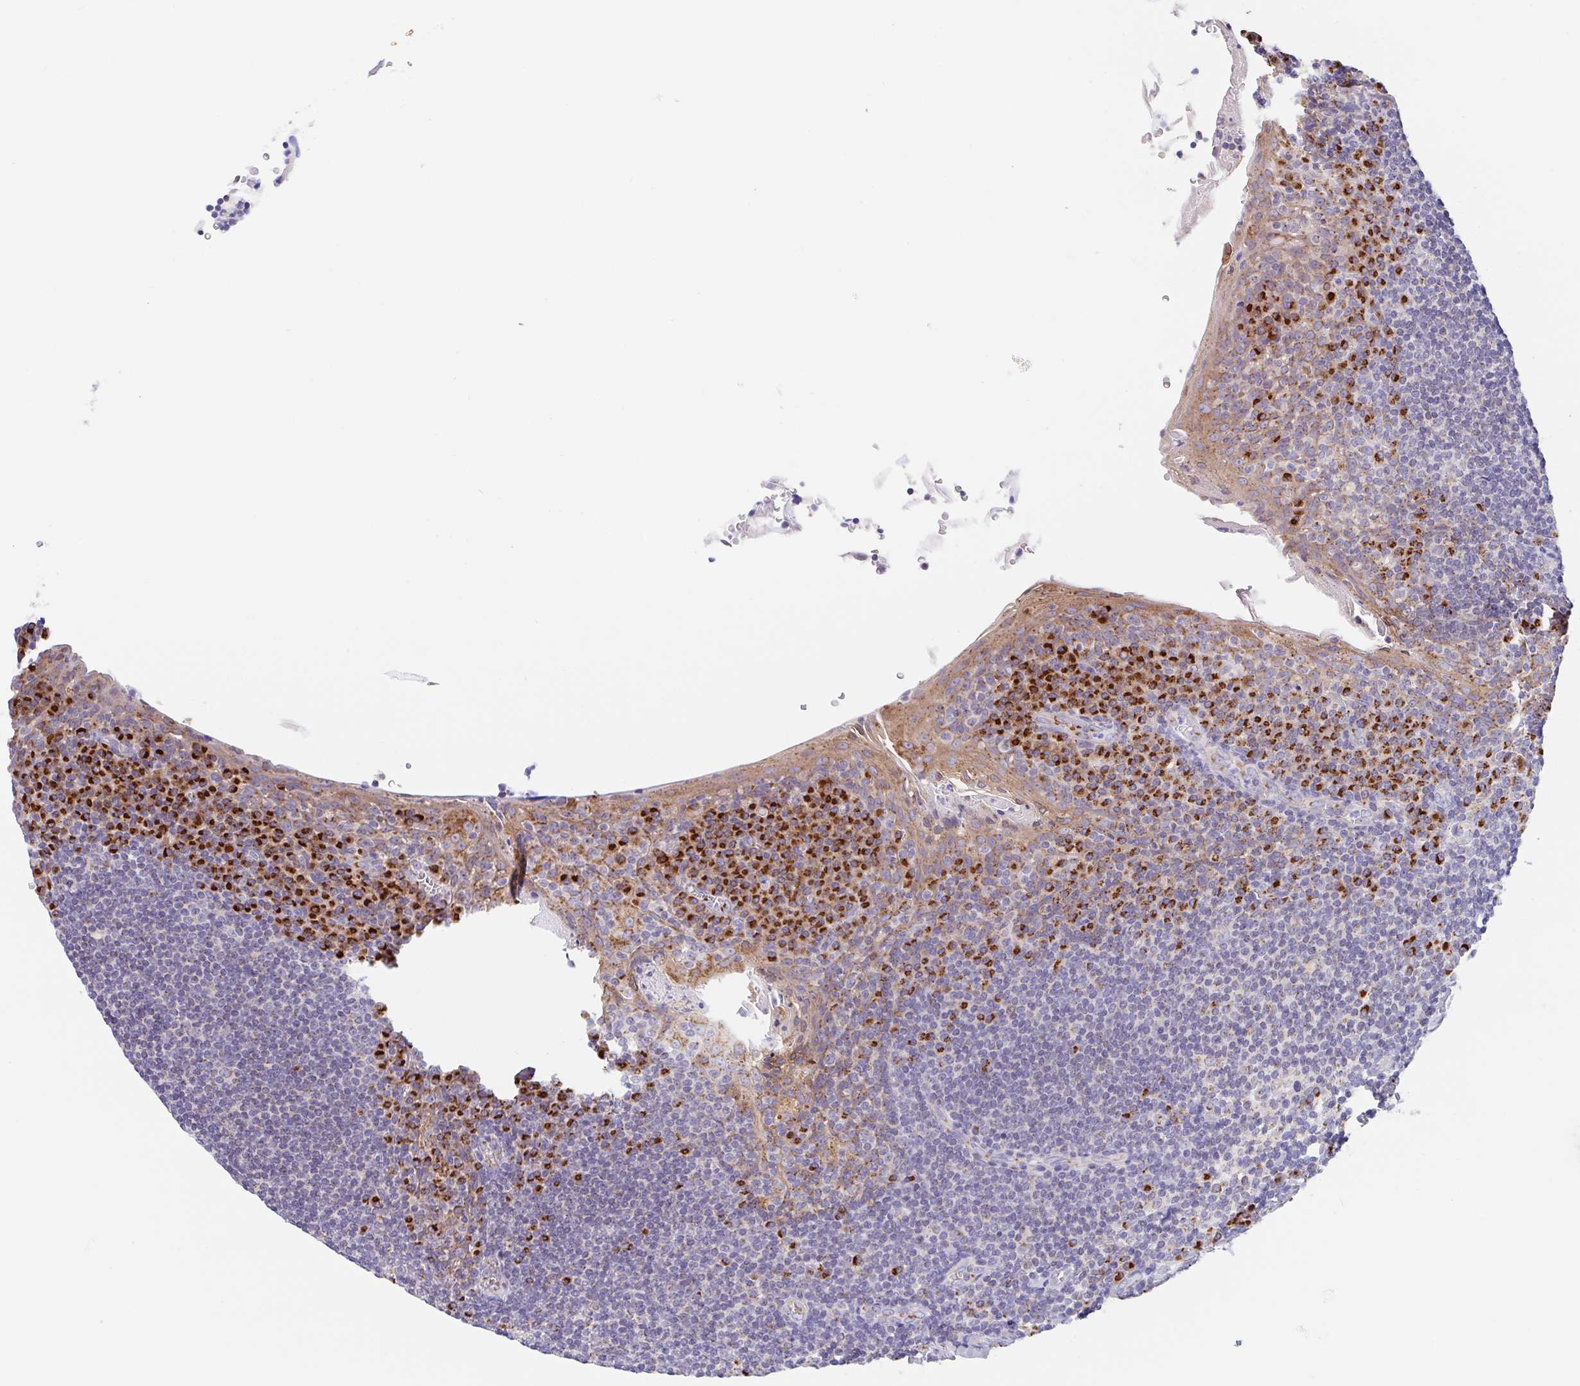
{"staining": {"intensity": "strong", "quantity": "<25%", "location": "cytoplasmic/membranous"}, "tissue": "tonsil", "cell_type": "Germinal center cells", "image_type": "normal", "snomed": [{"axis": "morphology", "description": "Normal tissue, NOS"}, {"axis": "topography", "description": "Tonsil"}], "caption": "Tonsil stained with a brown dye reveals strong cytoplasmic/membranous positive positivity in about <25% of germinal center cells.", "gene": "PROSER3", "patient": {"sex": "male", "age": 27}}